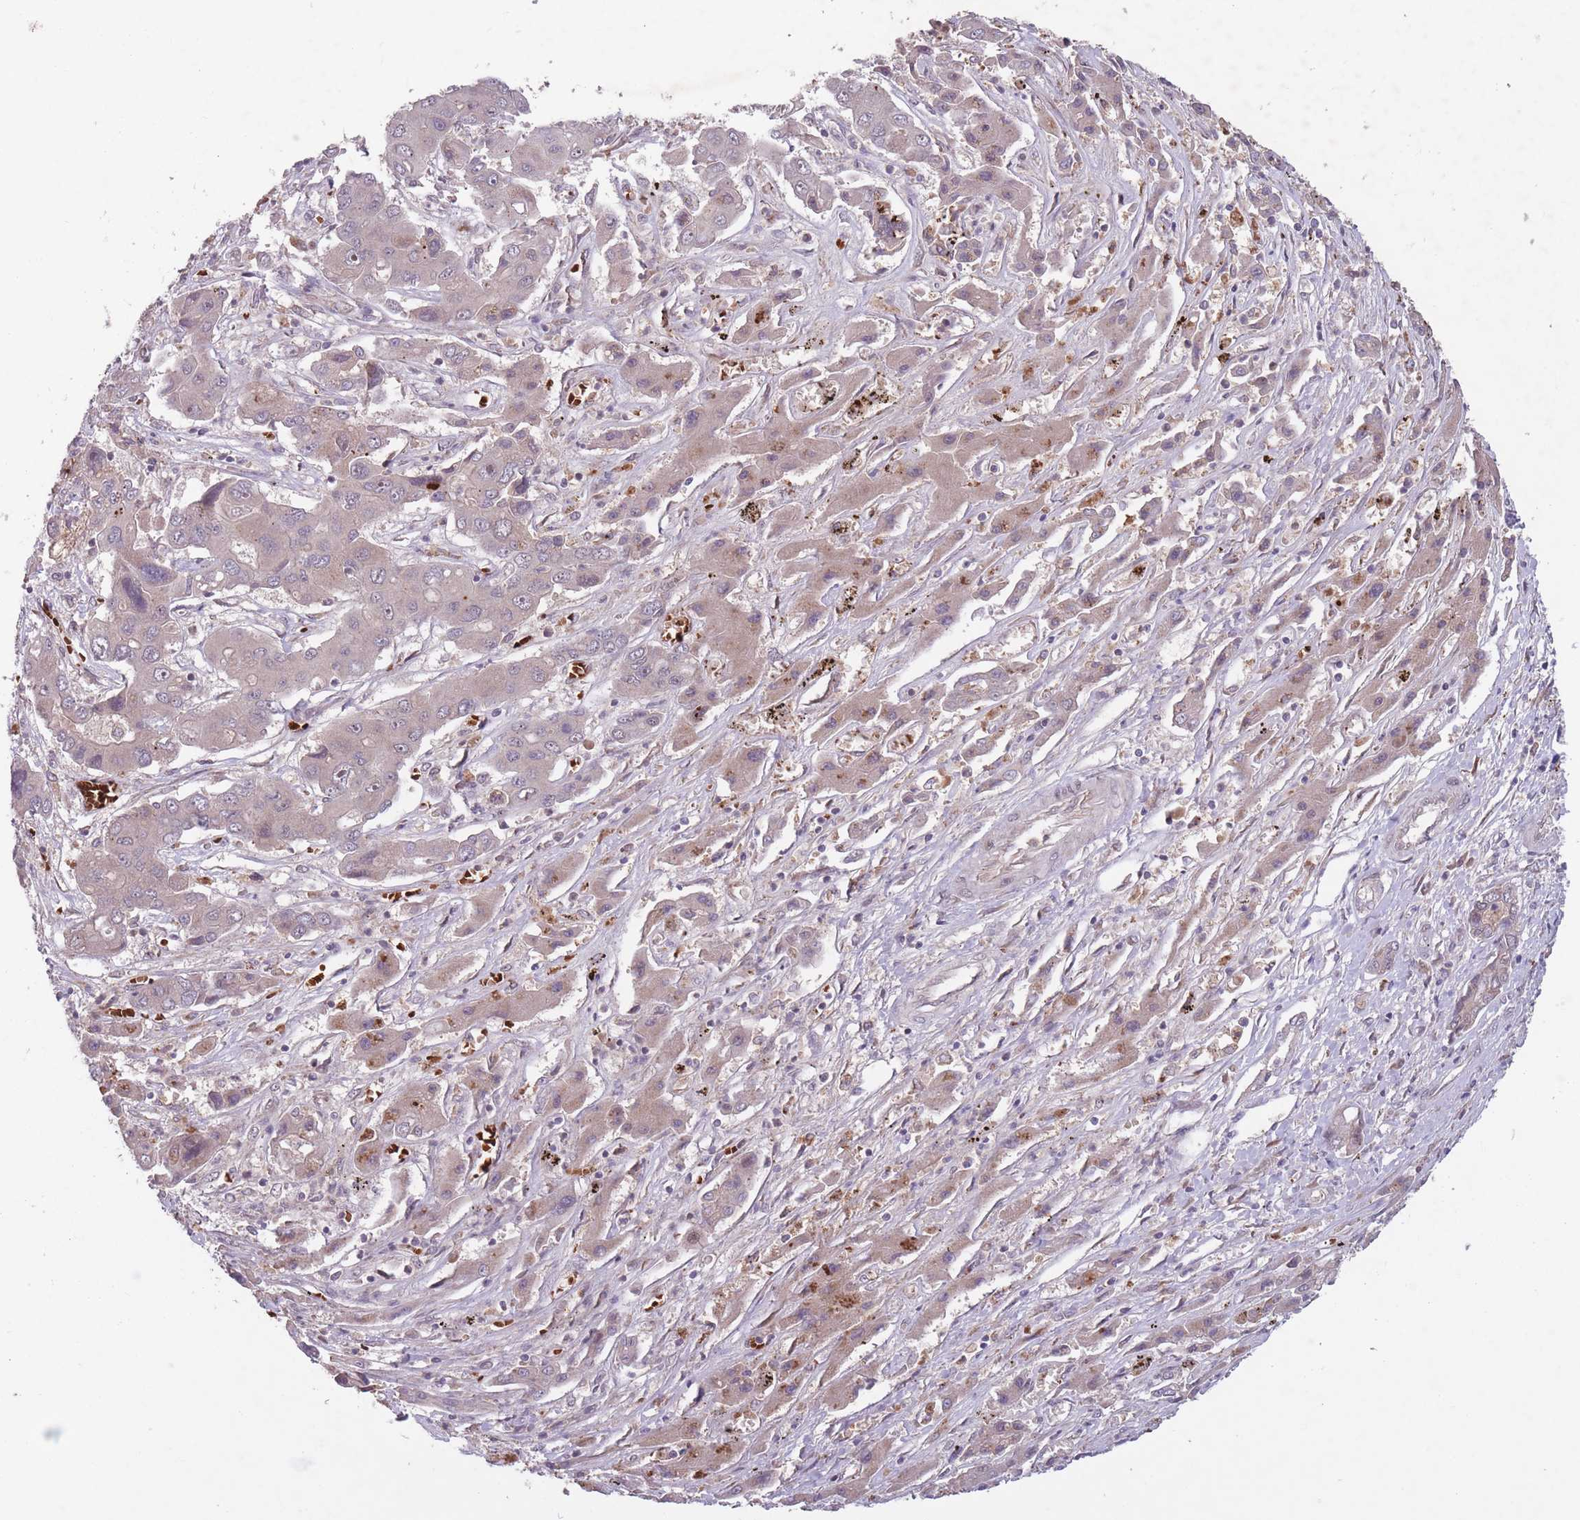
{"staining": {"intensity": "weak", "quantity": "<25%", "location": "cytoplasmic/membranous,nuclear"}, "tissue": "liver cancer", "cell_type": "Tumor cells", "image_type": "cancer", "snomed": [{"axis": "morphology", "description": "Cholangiocarcinoma"}, {"axis": "topography", "description": "Liver"}], "caption": "DAB immunohistochemical staining of liver cancer (cholangiocarcinoma) exhibits no significant staining in tumor cells.", "gene": "SECTM1", "patient": {"sex": "male", "age": 67}}